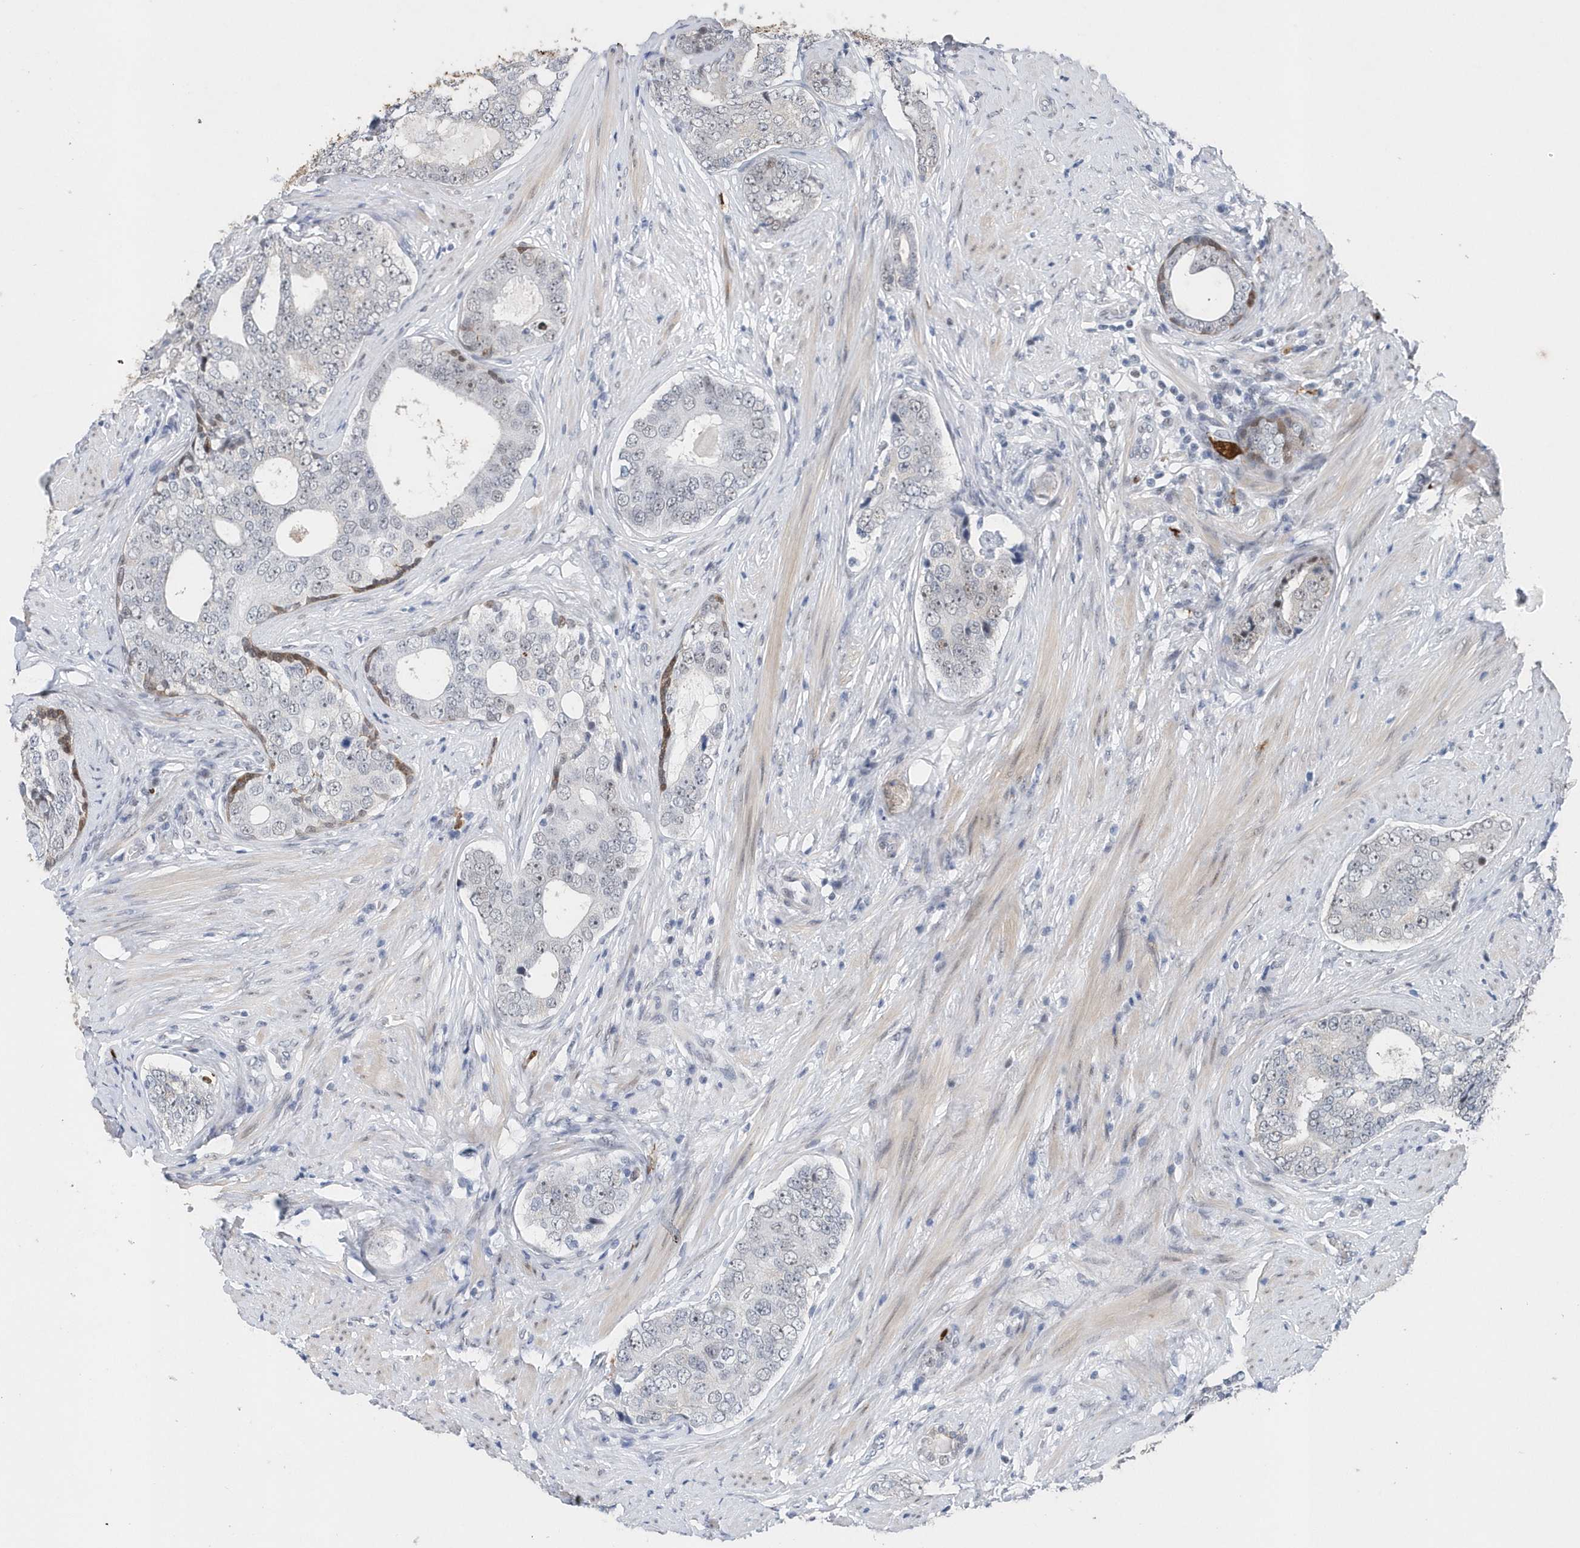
{"staining": {"intensity": "negative", "quantity": "none", "location": "none"}, "tissue": "prostate cancer", "cell_type": "Tumor cells", "image_type": "cancer", "snomed": [{"axis": "morphology", "description": "Adenocarcinoma, High grade"}, {"axis": "topography", "description": "Prostate"}], "caption": "High magnification brightfield microscopy of adenocarcinoma (high-grade) (prostate) stained with DAB (brown) and counterstained with hematoxylin (blue): tumor cells show no significant expression.", "gene": "RPP30", "patient": {"sex": "male", "age": 56}}